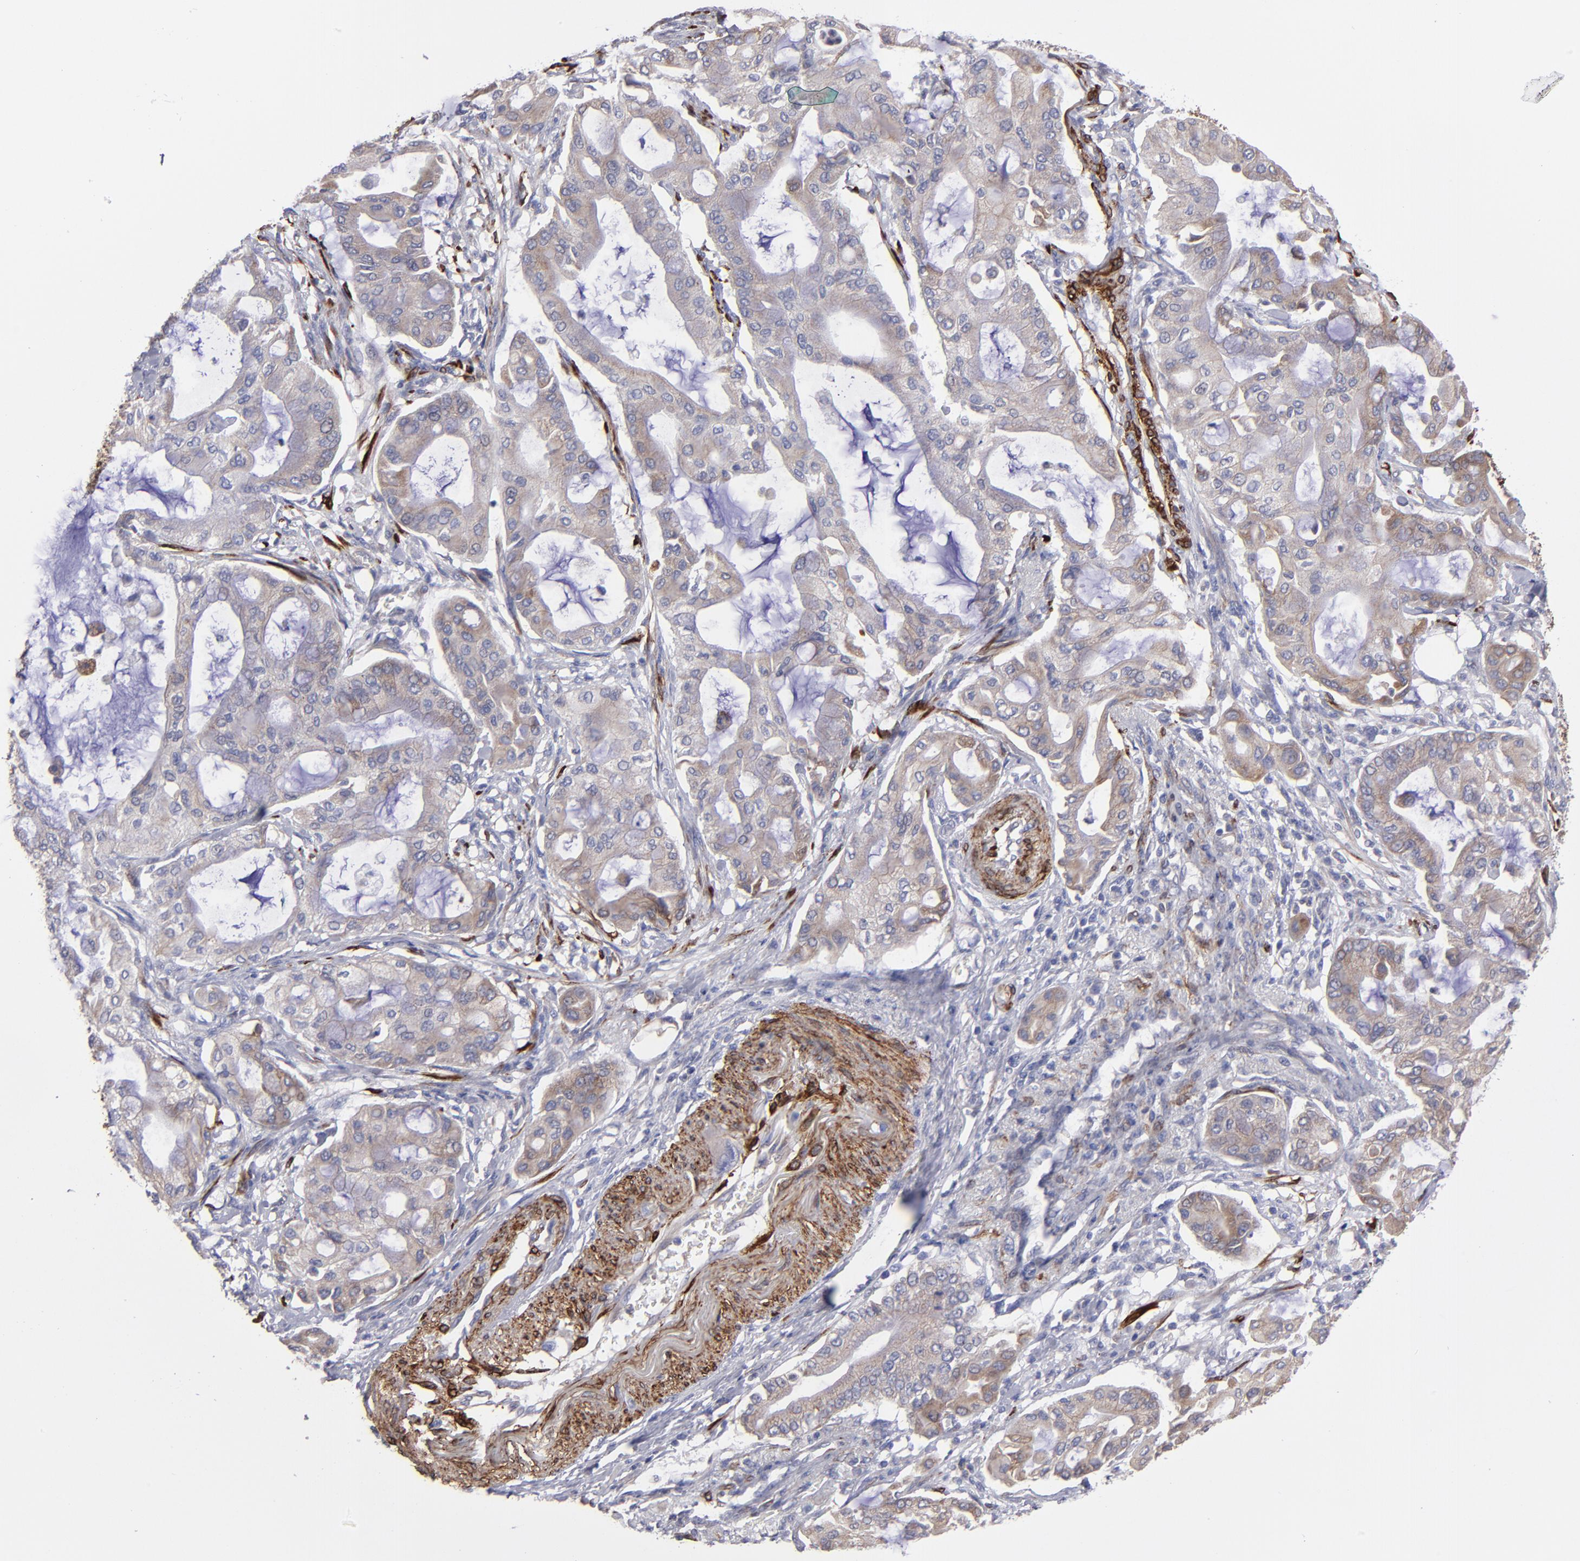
{"staining": {"intensity": "moderate", "quantity": ">75%", "location": "cytoplasmic/membranous"}, "tissue": "pancreatic cancer", "cell_type": "Tumor cells", "image_type": "cancer", "snomed": [{"axis": "morphology", "description": "Adenocarcinoma, NOS"}, {"axis": "morphology", "description": "Adenocarcinoma, metastatic, NOS"}, {"axis": "topography", "description": "Lymph node"}, {"axis": "topography", "description": "Pancreas"}, {"axis": "topography", "description": "Duodenum"}], "caption": "Metastatic adenocarcinoma (pancreatic) was stained to show a protein in brown. There is medium levels of moderate cytoplasmic/membranous staining in approximately >75% of tumor cells.", "gene": "SLMAP", "patient": {"sex": "female", "age": 64}}